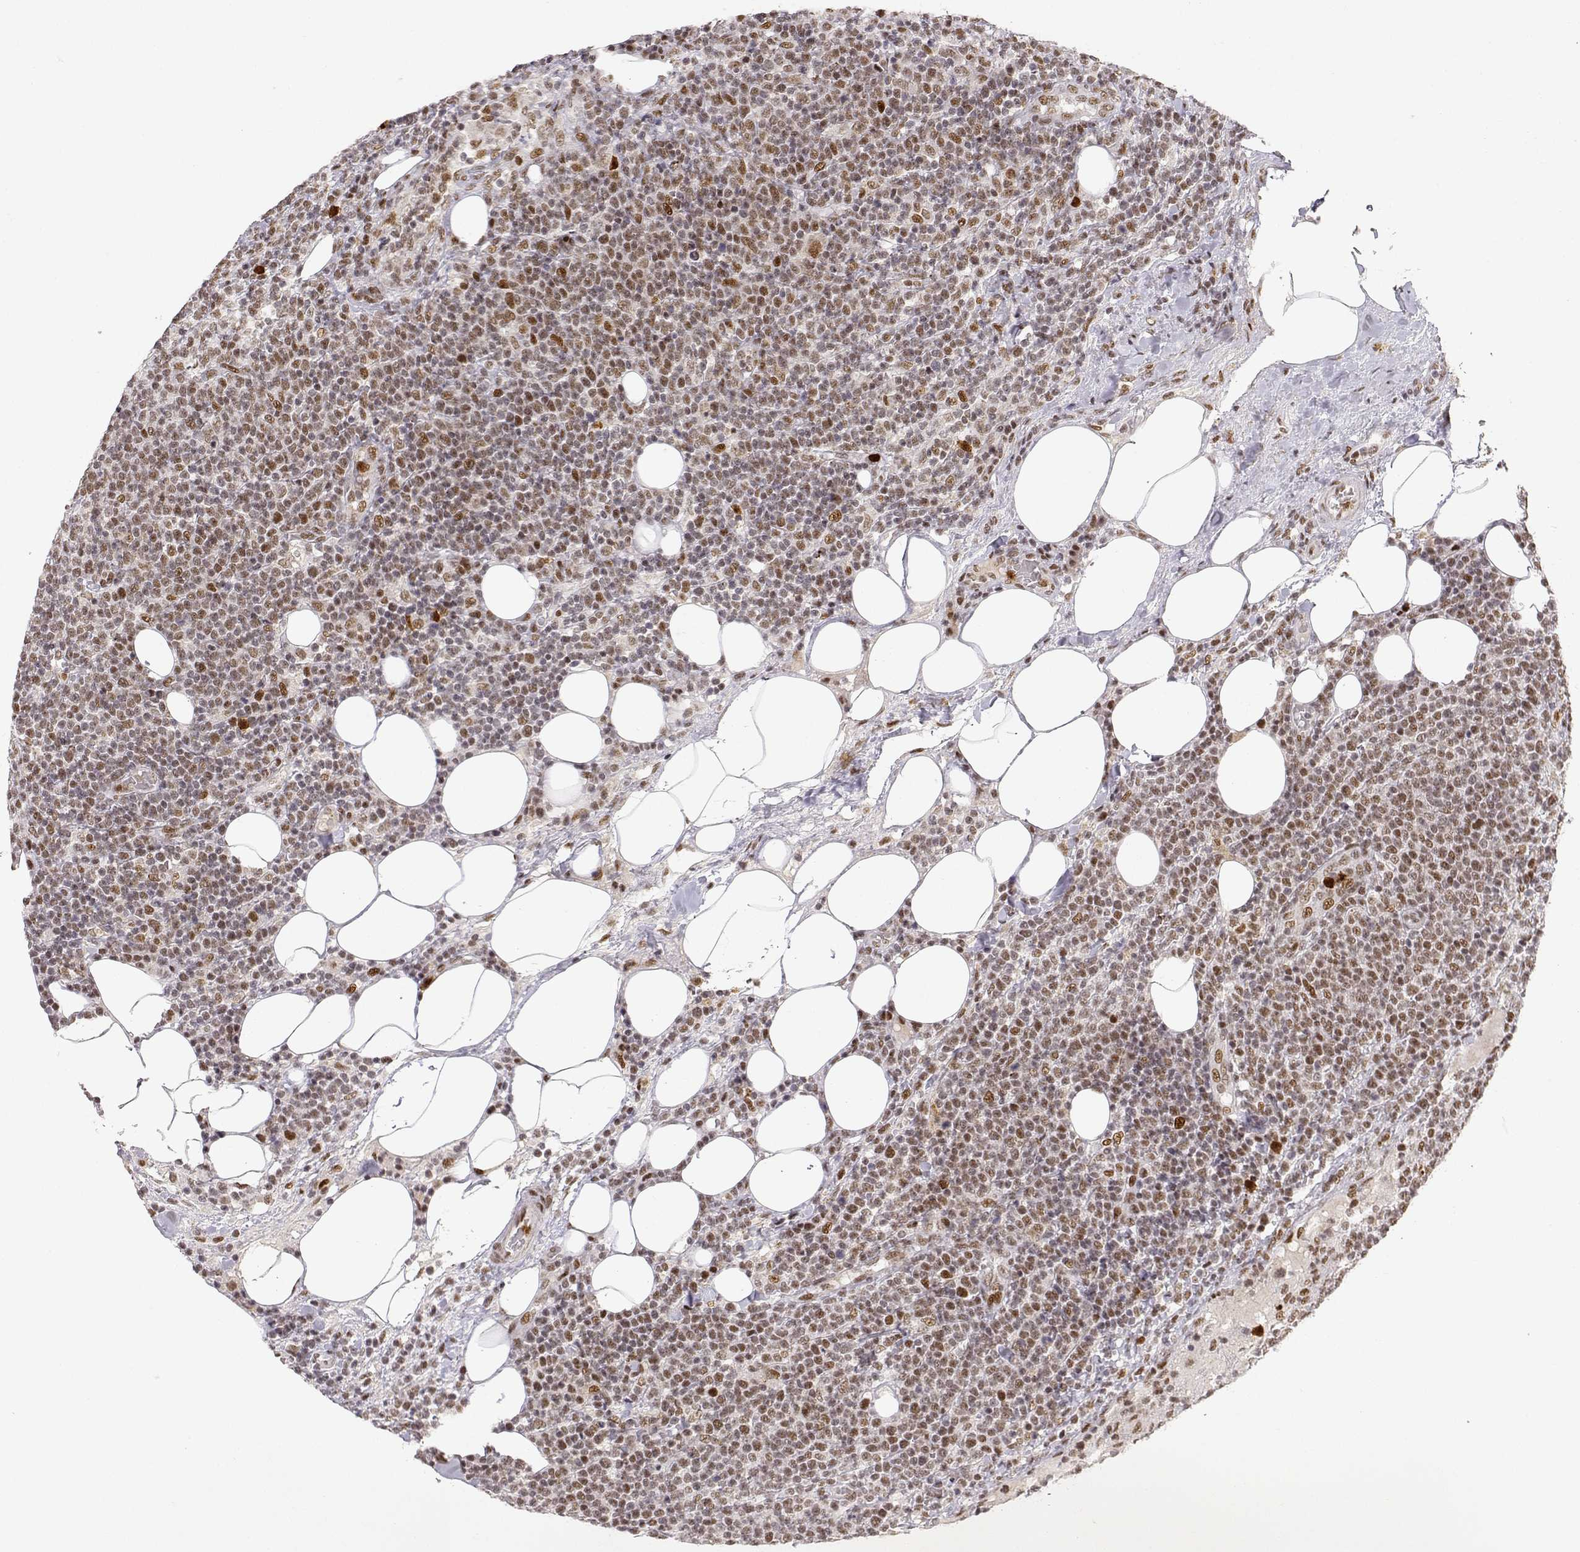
{"staining": {"intensity": "moderate", "quantity": "25%-75%", "location": "nuclear"}, "tissue": "lymphoma", "cell_type": "Tumor cells", "image_type": "cancer", "snomed": [{"axis": "morphology", "description": "Malignant lymphoma, non-Hodgkin's type, High grade"}, {"axis": "topography", "description": "Lymph node"}], "caption": "Human malignant lymphoma, non-Hodgkin's type (high-grade) stained for a protein (brown) demonstrates moderate nuclear positive staining in about 25%-75% of tumor cells.", "gene": "RSF1", "patient": {"sex": "male", "age": 61}}